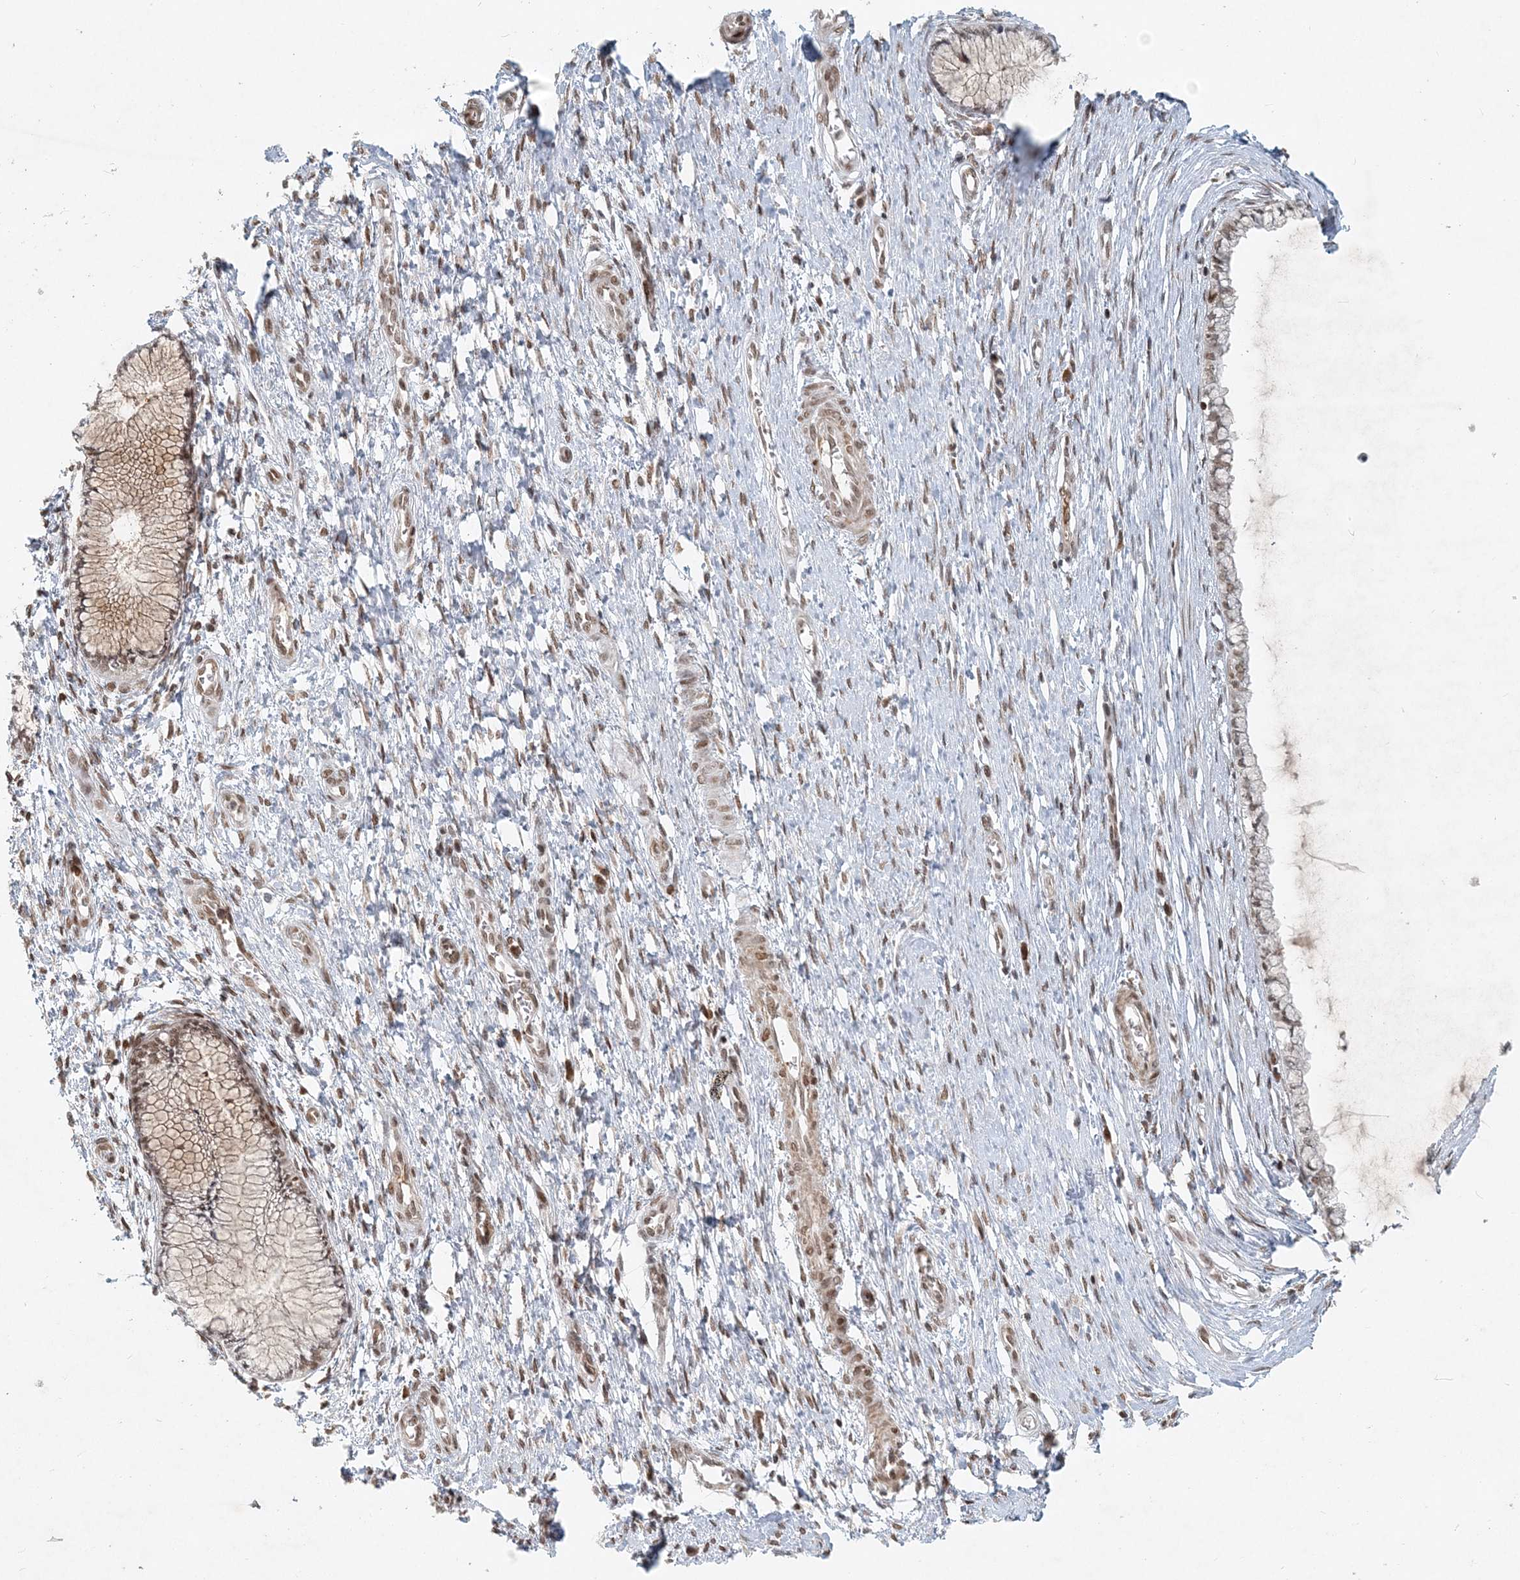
{"staining": {"intensity": "weak", "quantity": "<25%", "location": "nuclear"}, "tissue": "cervix", "cell_type": "Glandular cells", "image_type": "normal", "snomed": [{"axis": "morphology", "description": "Normal tissue, NOS"}, {"axis": "topography", "description": "Cervix"}], "caption": "A high-resolution photomicrograph shows immunohistochemistry staining of normal cervix, which demonstrates no significant expression in glandular cells. (Stains: DAB immunohistochemistry with hematoxylin counter stain, Microscopy: brightfield microscopy at high magnification).", "gene": "BAZ1B", "patient": {"sex": "female", "age": 55}}